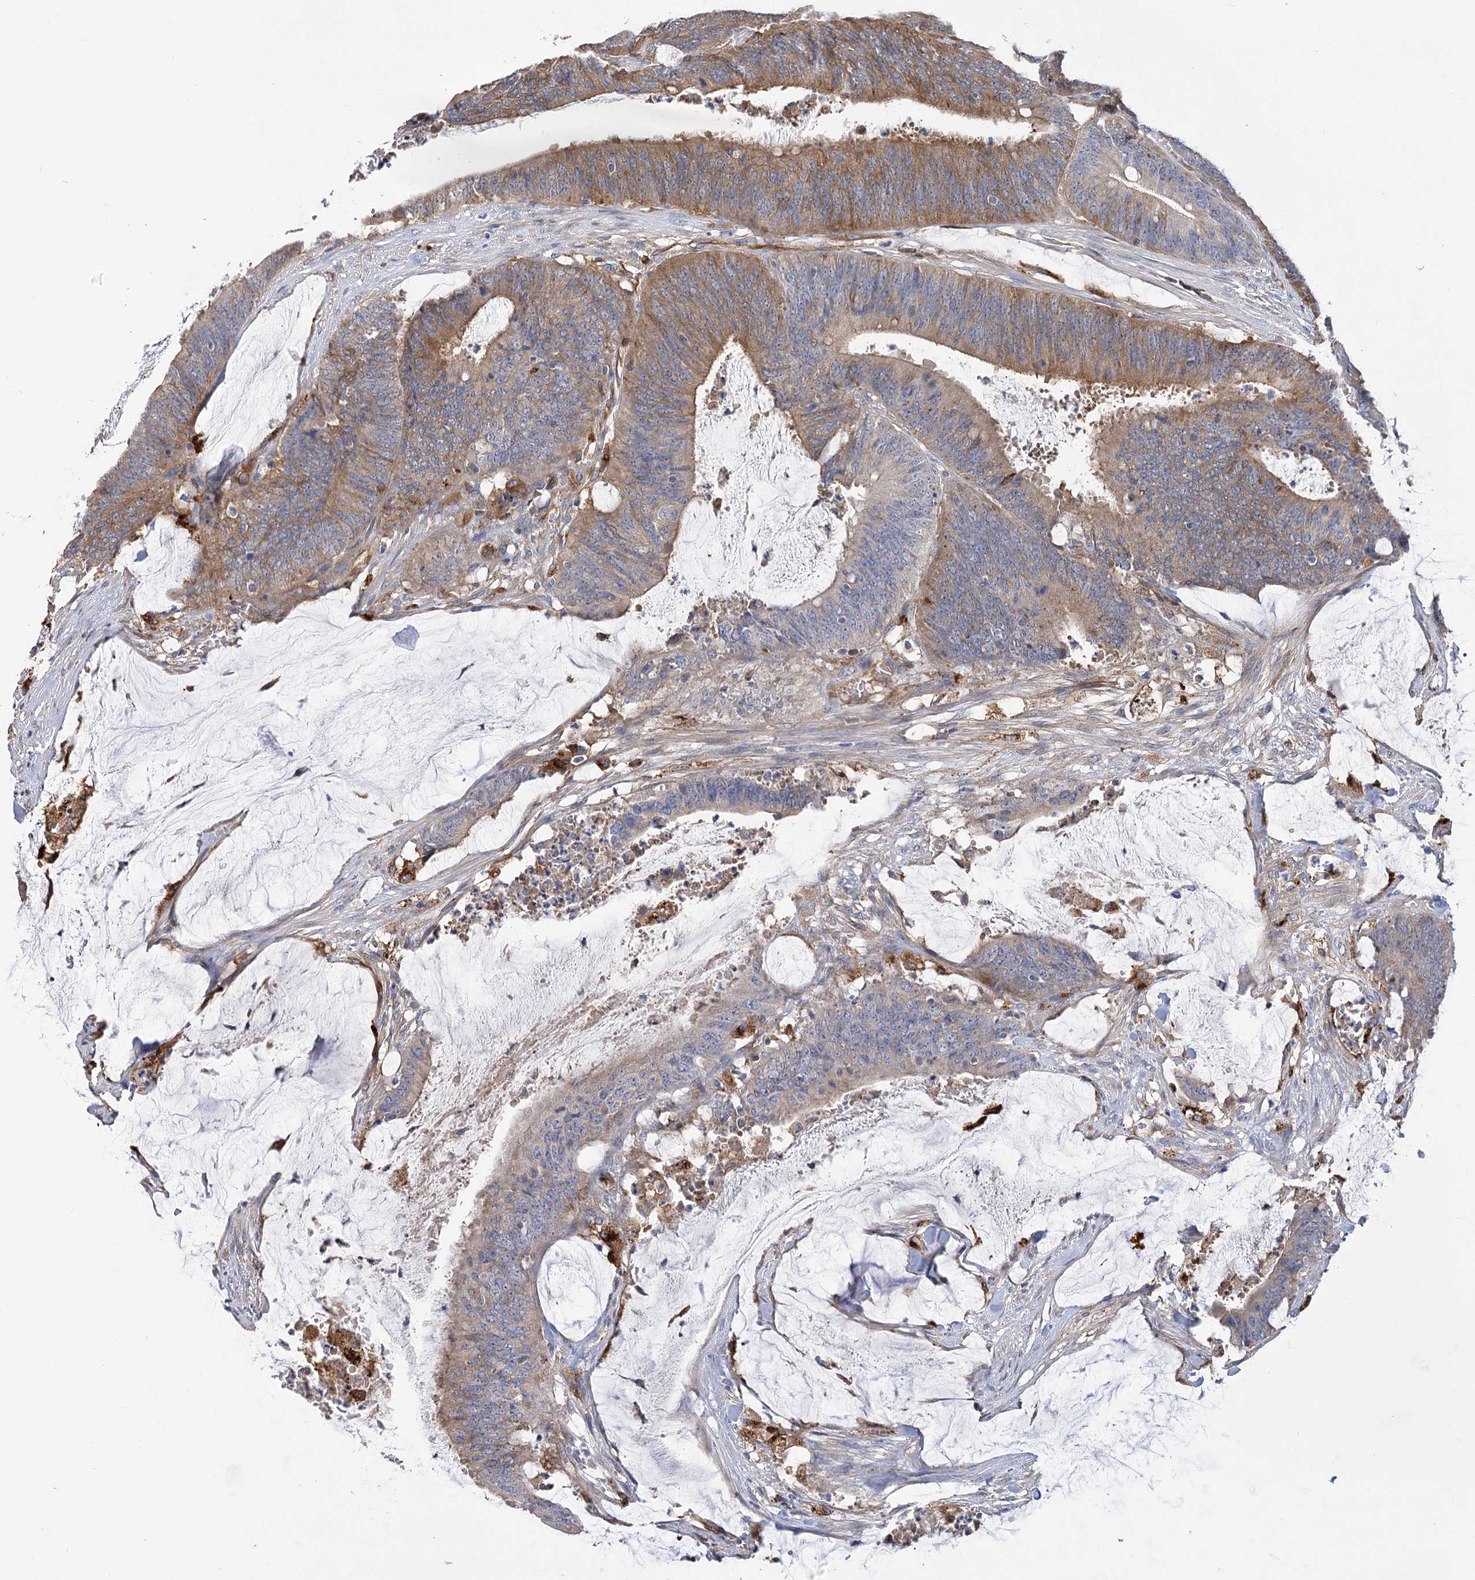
{"staining": {"intensity": "moderate", "quantity": ">75%", "location": "cytoplasmic/membranous"}, "tissue": "colorectal cancer", "cell_type": "Tumor cells", "image_type": "cancer", "snomed": [{"axis": "morphology", "description": "Adenocarcinoma, NOS"}, {"axis": "topography", "description": "Rectum"}], "caption": "Approximately >75% of tumor cells in colorectal adenocarcinoma show moderate cytoplasmic/membranous protein positivity as visualized by brown immunohistochemical staining.", "gene": "GUSB", "patient": {"sex": "female", "age": 66}}